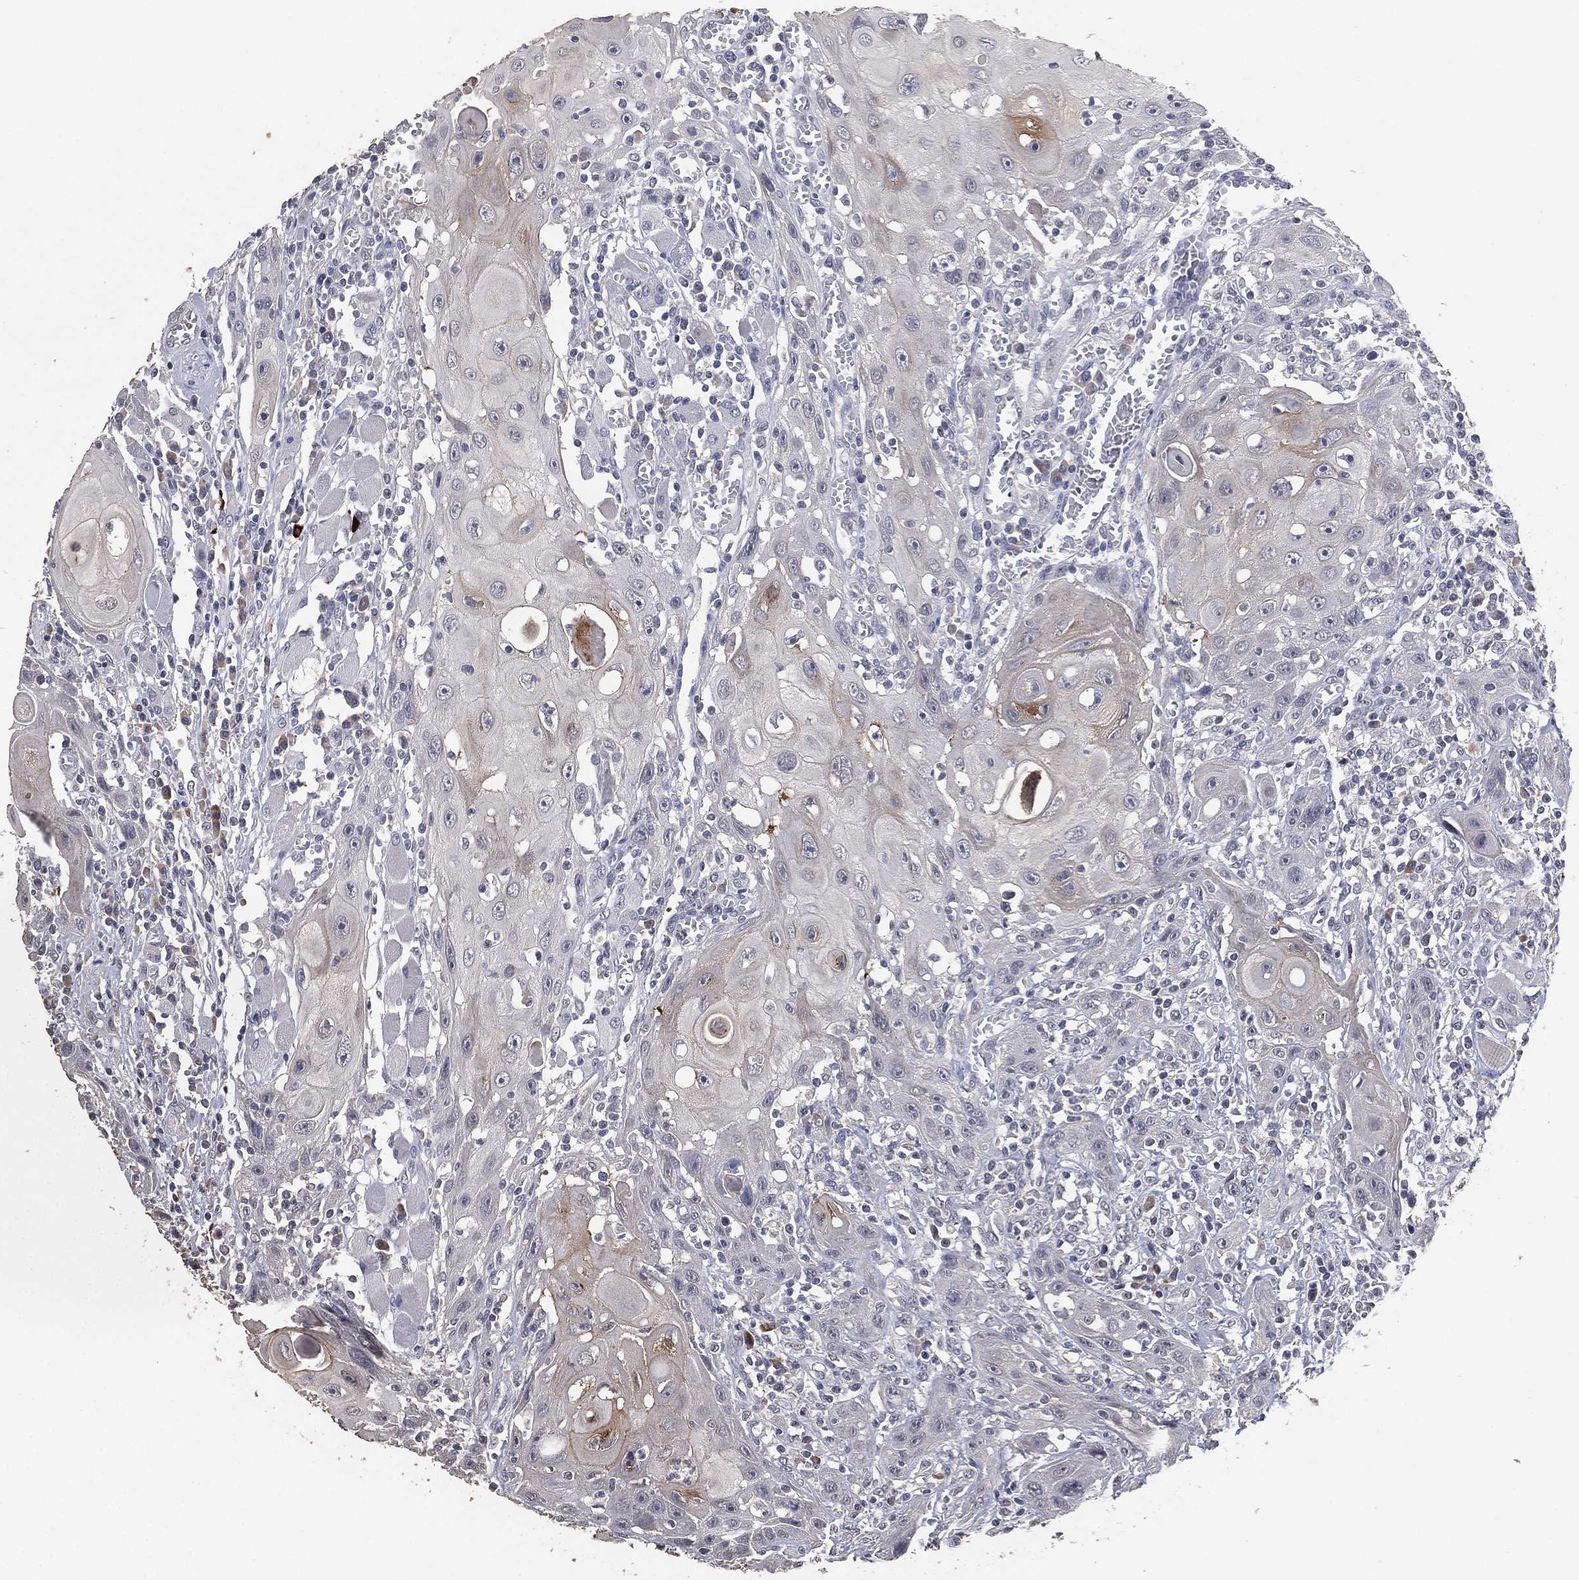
{"staining": {"intensity": "moderate", "quantity": "<25%", "location": "cytoplasmic/membranous"}, "tissue": "head and neck cancer", "cell_type": "Tumor cells", "image_type": "cancer", "snomed": [{"axis": "morphology", "description": "Normal tissue, NOS"}, {"axis": "morphology", "description": "Squamous cell carcinoma, NOS"}, {"axis": "topography", "description": "Oral tissue"}, {"axis": "topography", "description": "Head-Neck"}], "caption": "Immunohistochemical staining of head and neck squamous cell carcinoma exhibits moderate cytoplasmic/membranous protein expression in about <25% of tumor cells. The staining was performed using DAB (3,3'-diaminobenzidine), with brown indicating positive protein expression. Nuclei are stained blue with hematoxylin.", "gene": "DSG1", "patient": {"sex": "male", "age": 71}}